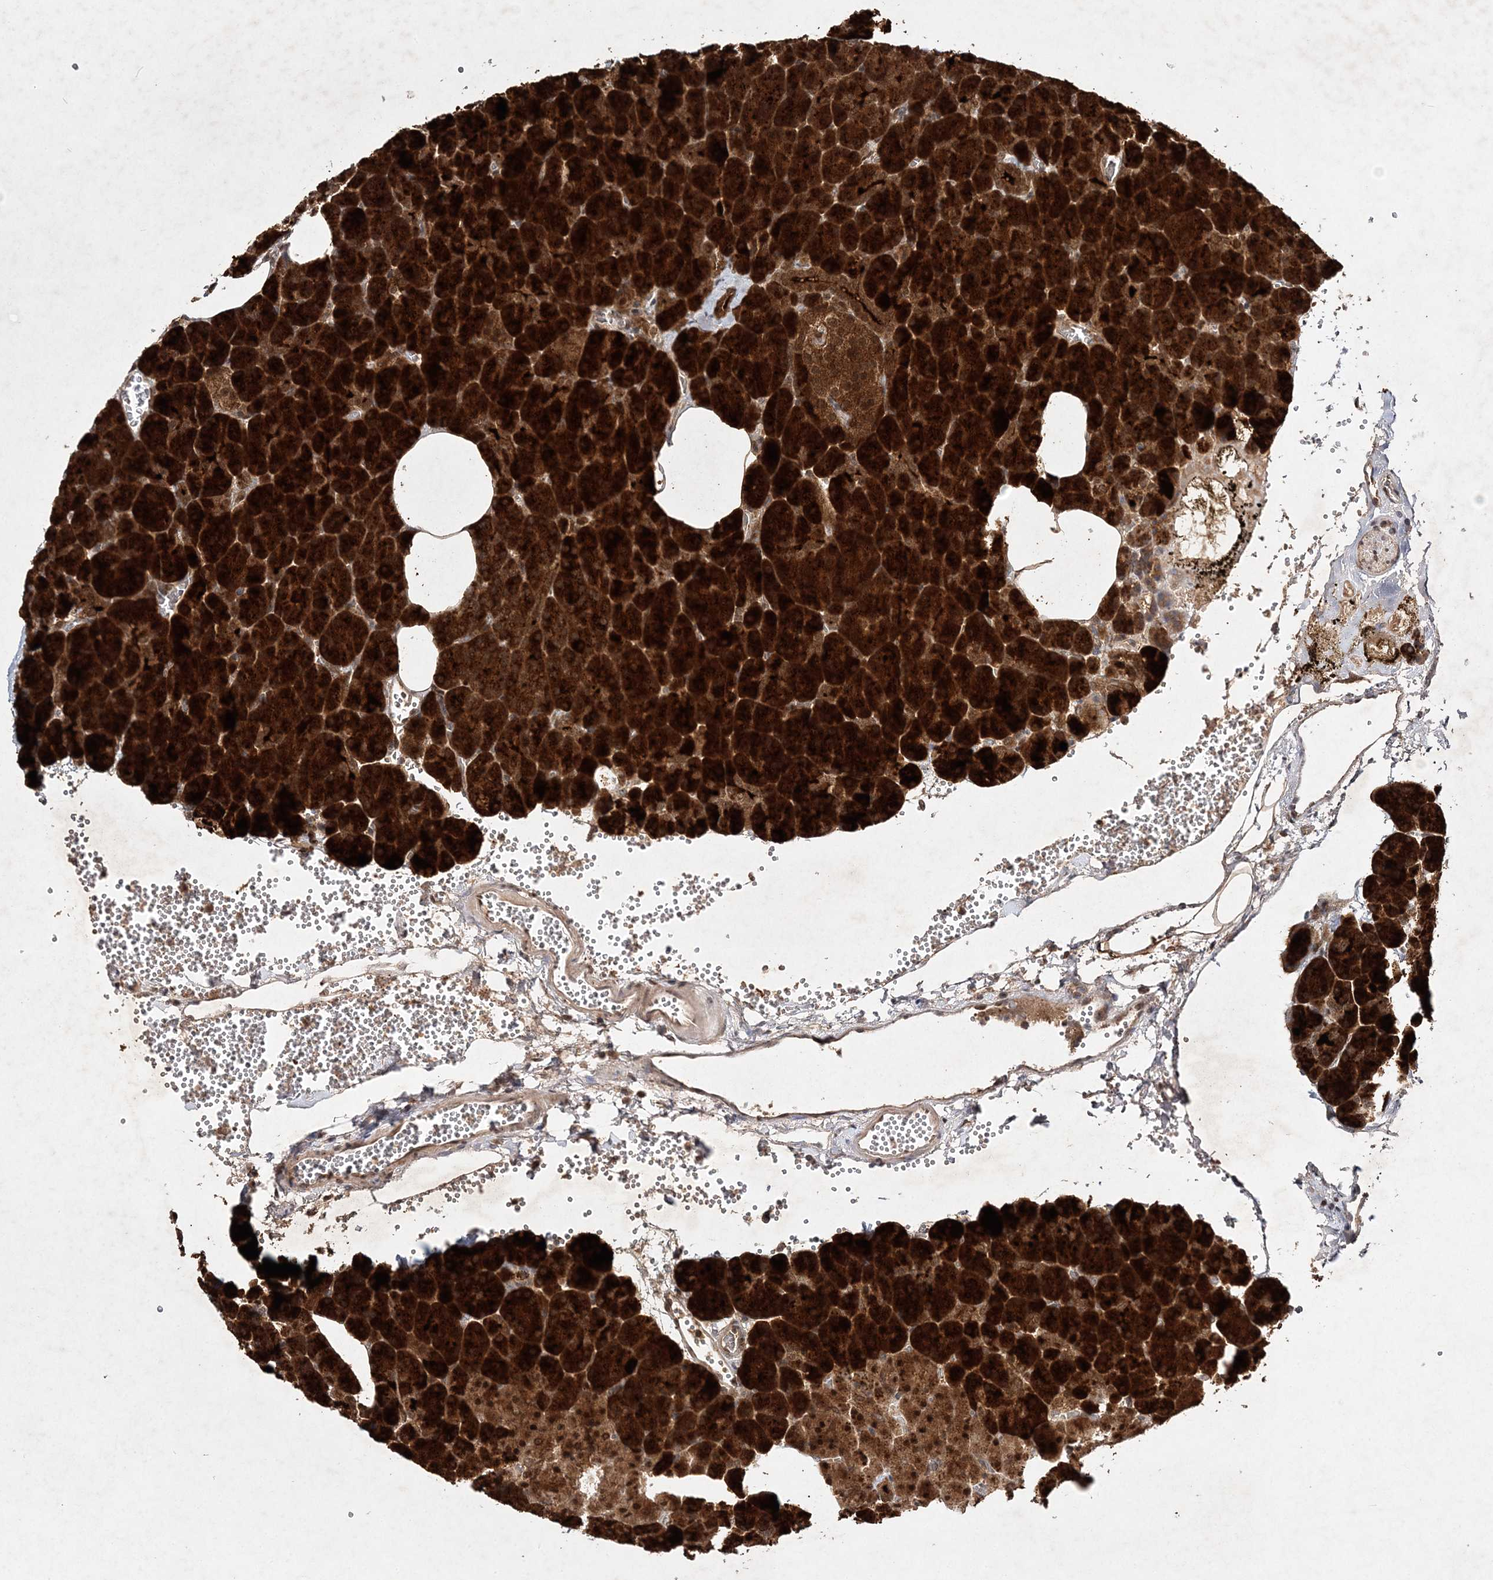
{"staining": {"intensity": "strong", "quantity": ">75%", "location": "cytoplasmic/membranous"}, "tissue": "pancreas", "cell_type": "Exocrine glandular cells", "image_type": "normal", "snomed": [{"axis": "morphology", "description": "Normal tissue, NOS"}, {"axis": "morphology", "description": "Carcinoid, malignant, NOS"}, {"axis": "topography", "description": "Pancreas"}], "caption": "Immunohistochemical staining of unremarkable pancreas shows >75% levels of strong cytoplasmic/membranous protein expression in approximately >75% of exocrine glandular cells.", "gene": "NIF3L1", "patient": {"sex": "female", "age": 35}}